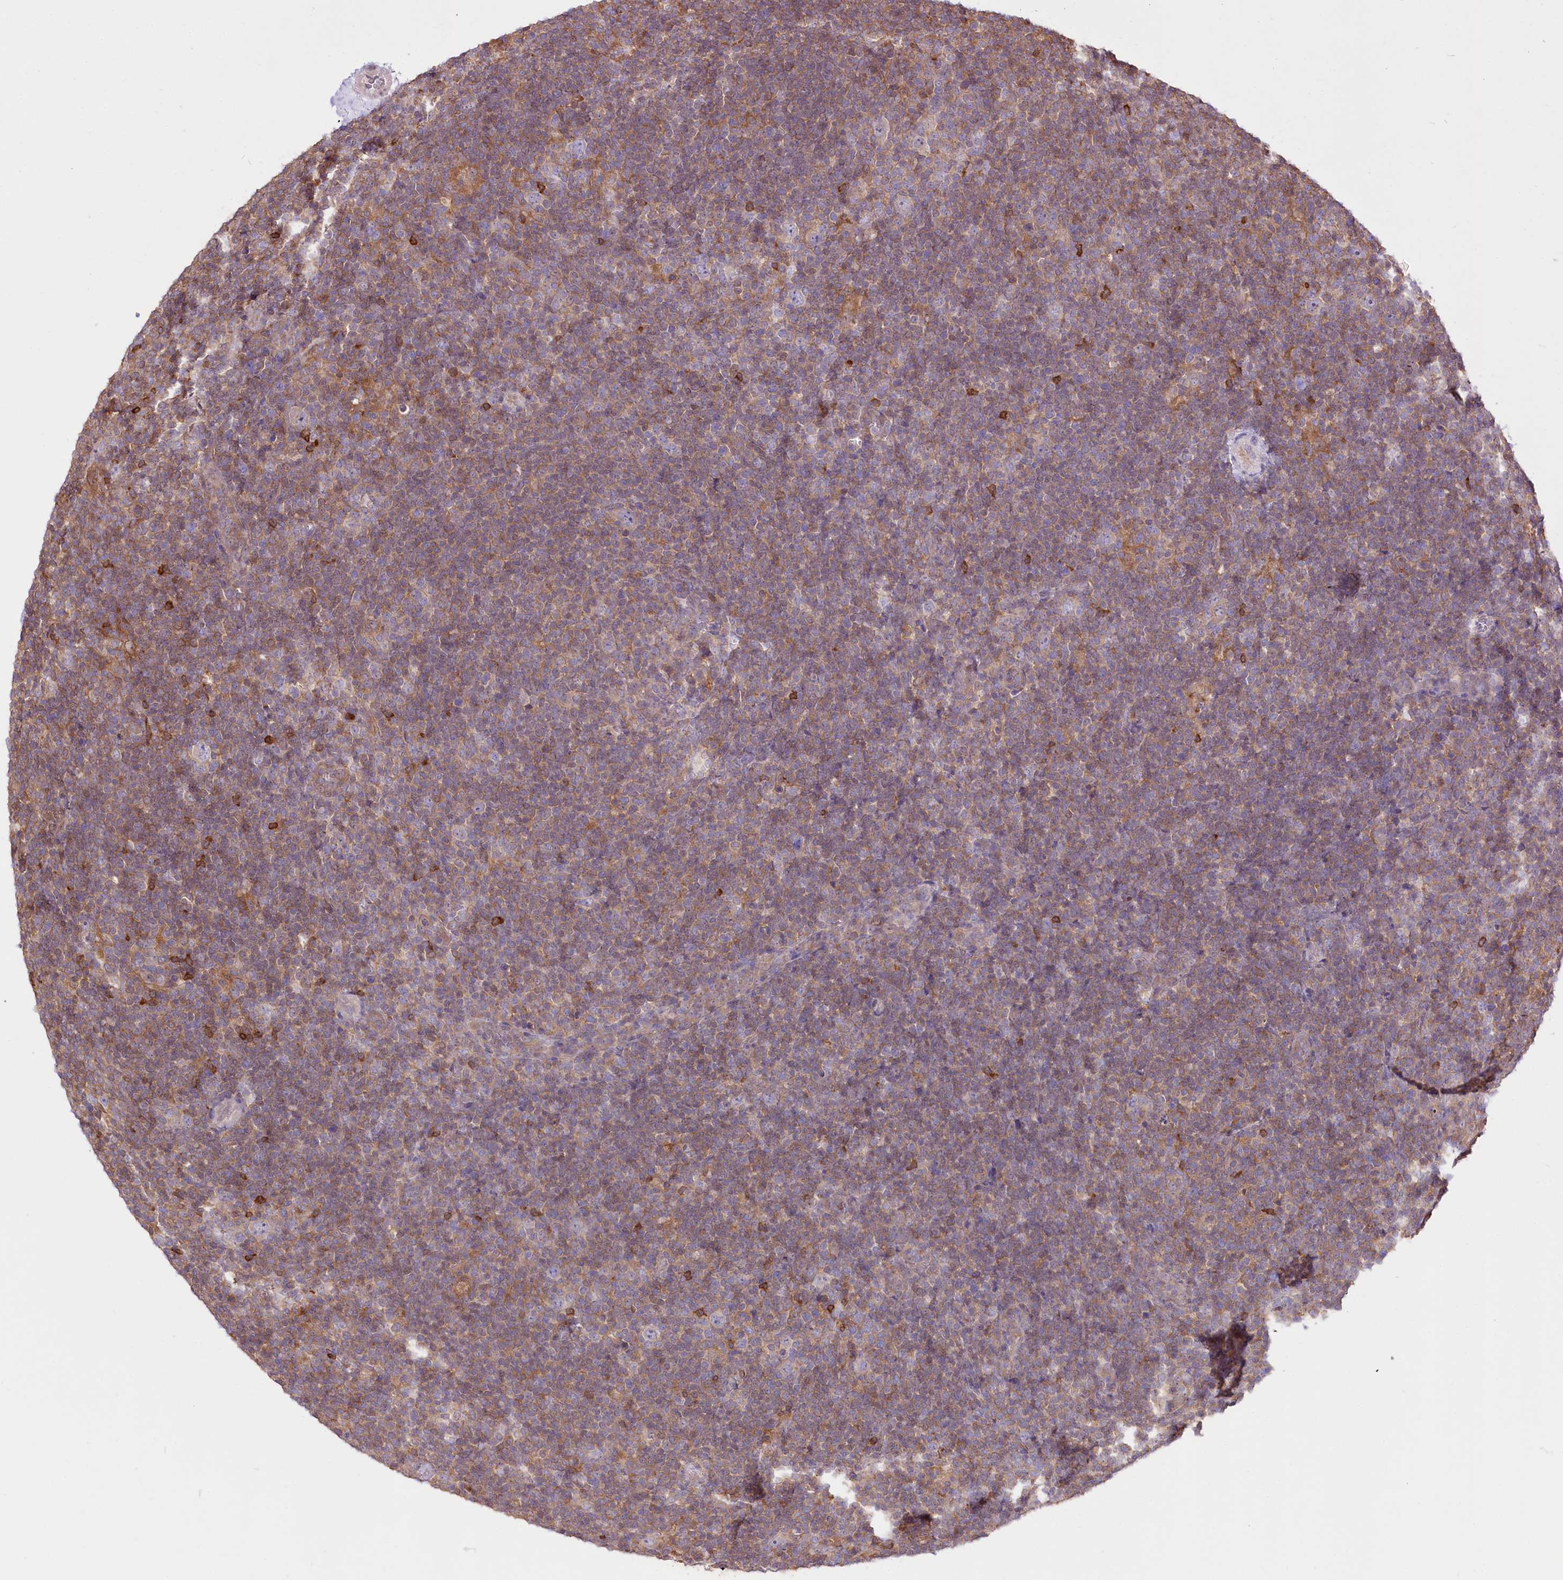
{"staining": {"intensity": "negative", "quantity": "none", "location": "none"}, "tissue": "lymphoma", "cell_type": "Tumor cells", "image_type": "cancer", "snomed": [{"axis": "morphology", "description": "Hodgkin's disease, NOS"}, {"axis": "topography", "description": "Lymph node"}], "caption": "There is no significant expression in tumor cells of lymphoma.", "gene": "UGP2", "patient": {"sex": "female", "age": 57}}